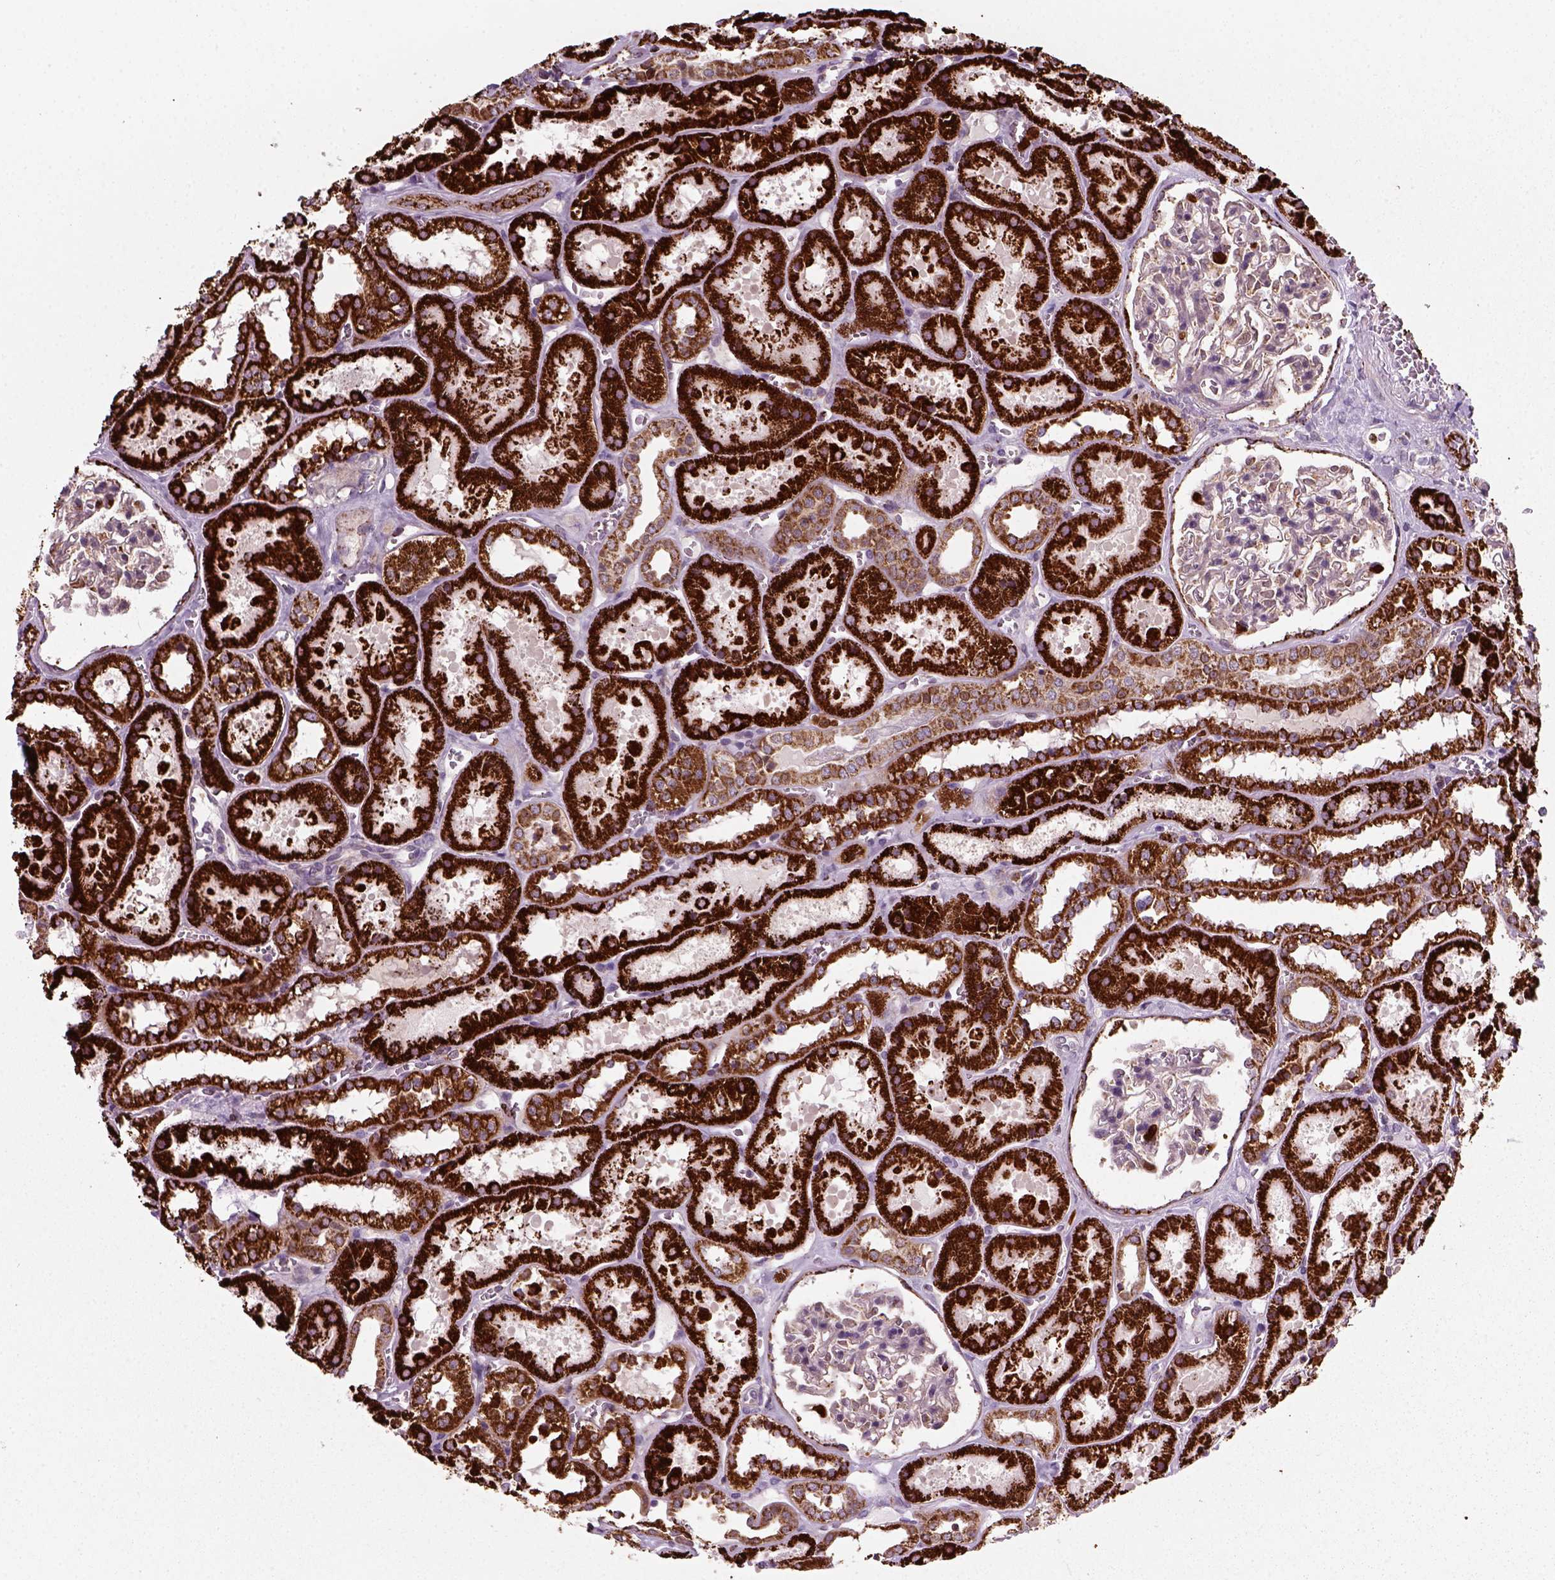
{"staining": {"intensity": "moderate", "quantity": "<25%", "location": "cytoplasmic/membranous"}, "tissue": "kidney", "cell_type": "Cells in glomeruli", "image_type": "normal", "snomed": [{"axis": "morphology", "description": "Normal tissue, NOS"}, {"axis": "topography", "description": "Kidney"}], "caption": "IHC micrograph of normal kidney: human kidney stained using IHC demonstrates low levels of moderate protein expression localized specifically in the cytoplasmic/membranous of cells in glomeruli, appearing as a cytoplasmic/membranous brown color.", "gene": "NUDT16L1", "patient": {"sex": "female", "age": 41}}